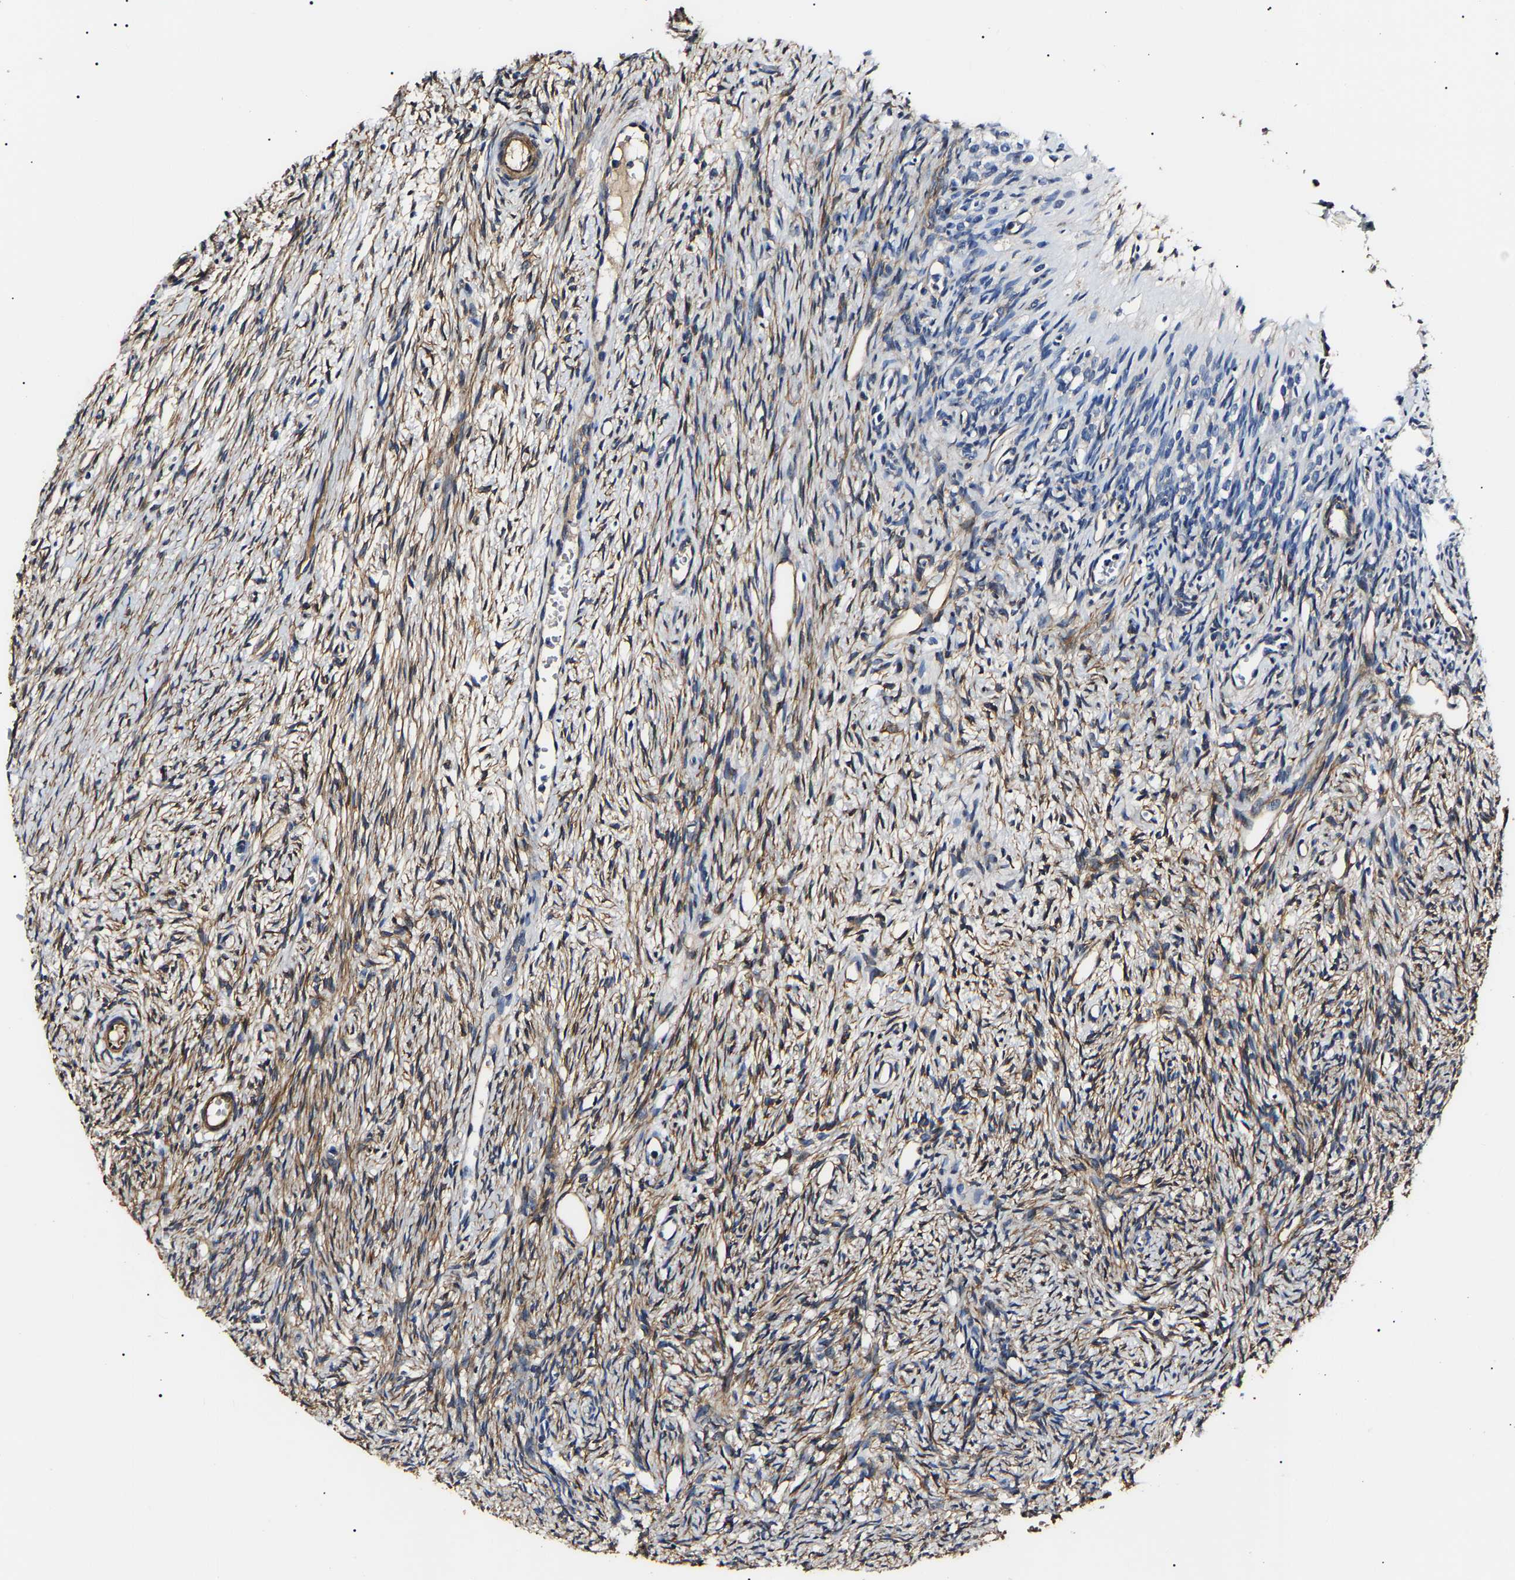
{"staining": {"intensity": "weak", "quantity": "<25%", "location": "cytoplasmic/membranous"}, "tissue": "ovary", "cell_type": "Follicle cells", "image_type": "normal", "snomed": [{"axis": "morphology", "description": "Normal tissue, NOS"}, {"axis": "topography", "description": "Ovary"}], "caption": "Ovary was stained to show a protein in brown. There is no significant expression in follicle cells.", "gene": "KLHL42", "patient": {"sex": "female", "age": 33}}